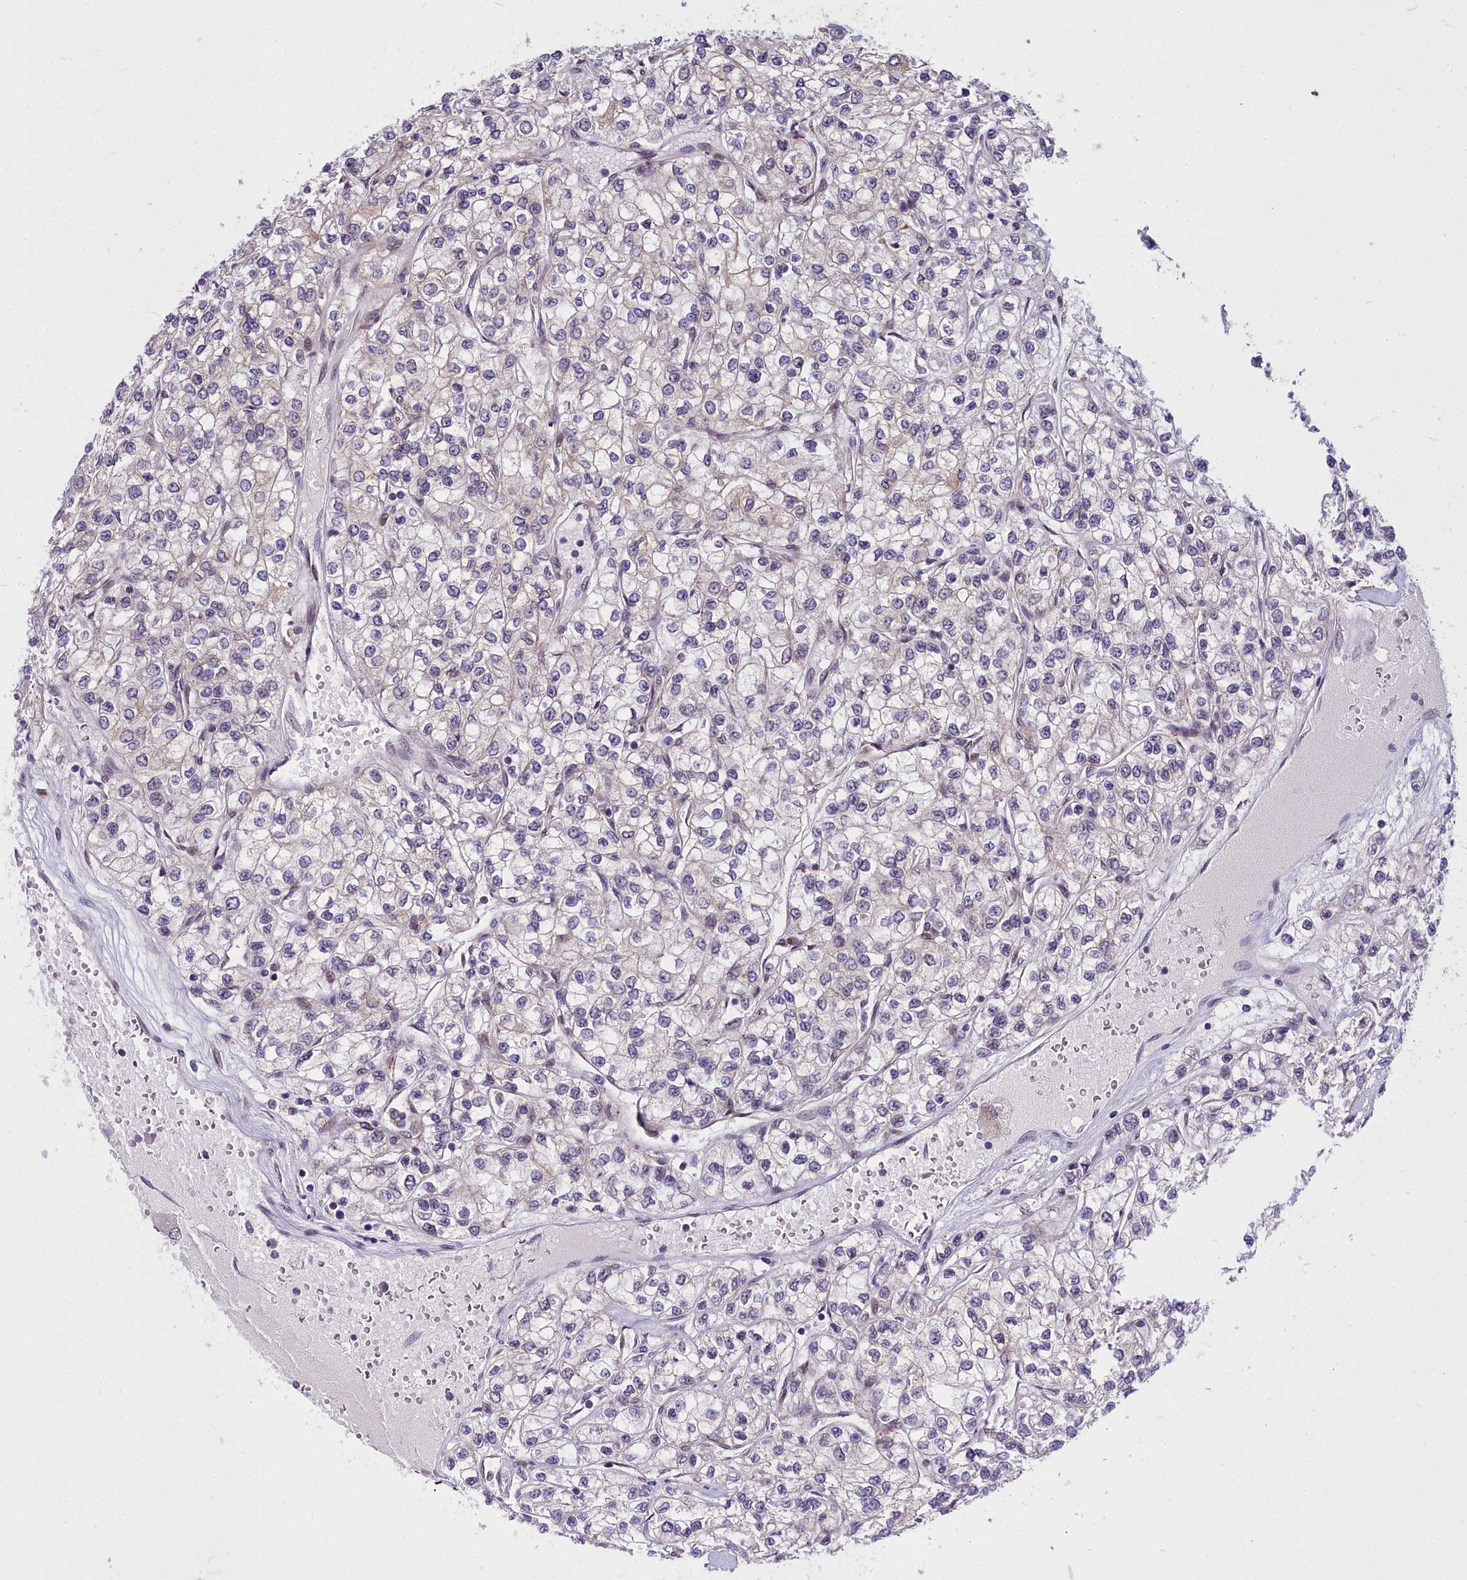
{"staining": {"intensity": "negative", "quantity": "none", "location": "none"}, "tissue": "renal cancer", "cell_type": "Tumor cells", "image_type": "cancer", "snomed": [{"axis": "morphology", "description": "Adenocarcinoma, NOS"}, {"axis": "topography", "description": "Kidney"}], "caption": "This photomicrograph is of renal adenocarcinoma stained with IHC to label a protein in brown with the nuclei are counter-stained blue. There is no expression in tumor cells.", "gene": "ABCB8", "patient": {"sex": "male", "age": 80}}